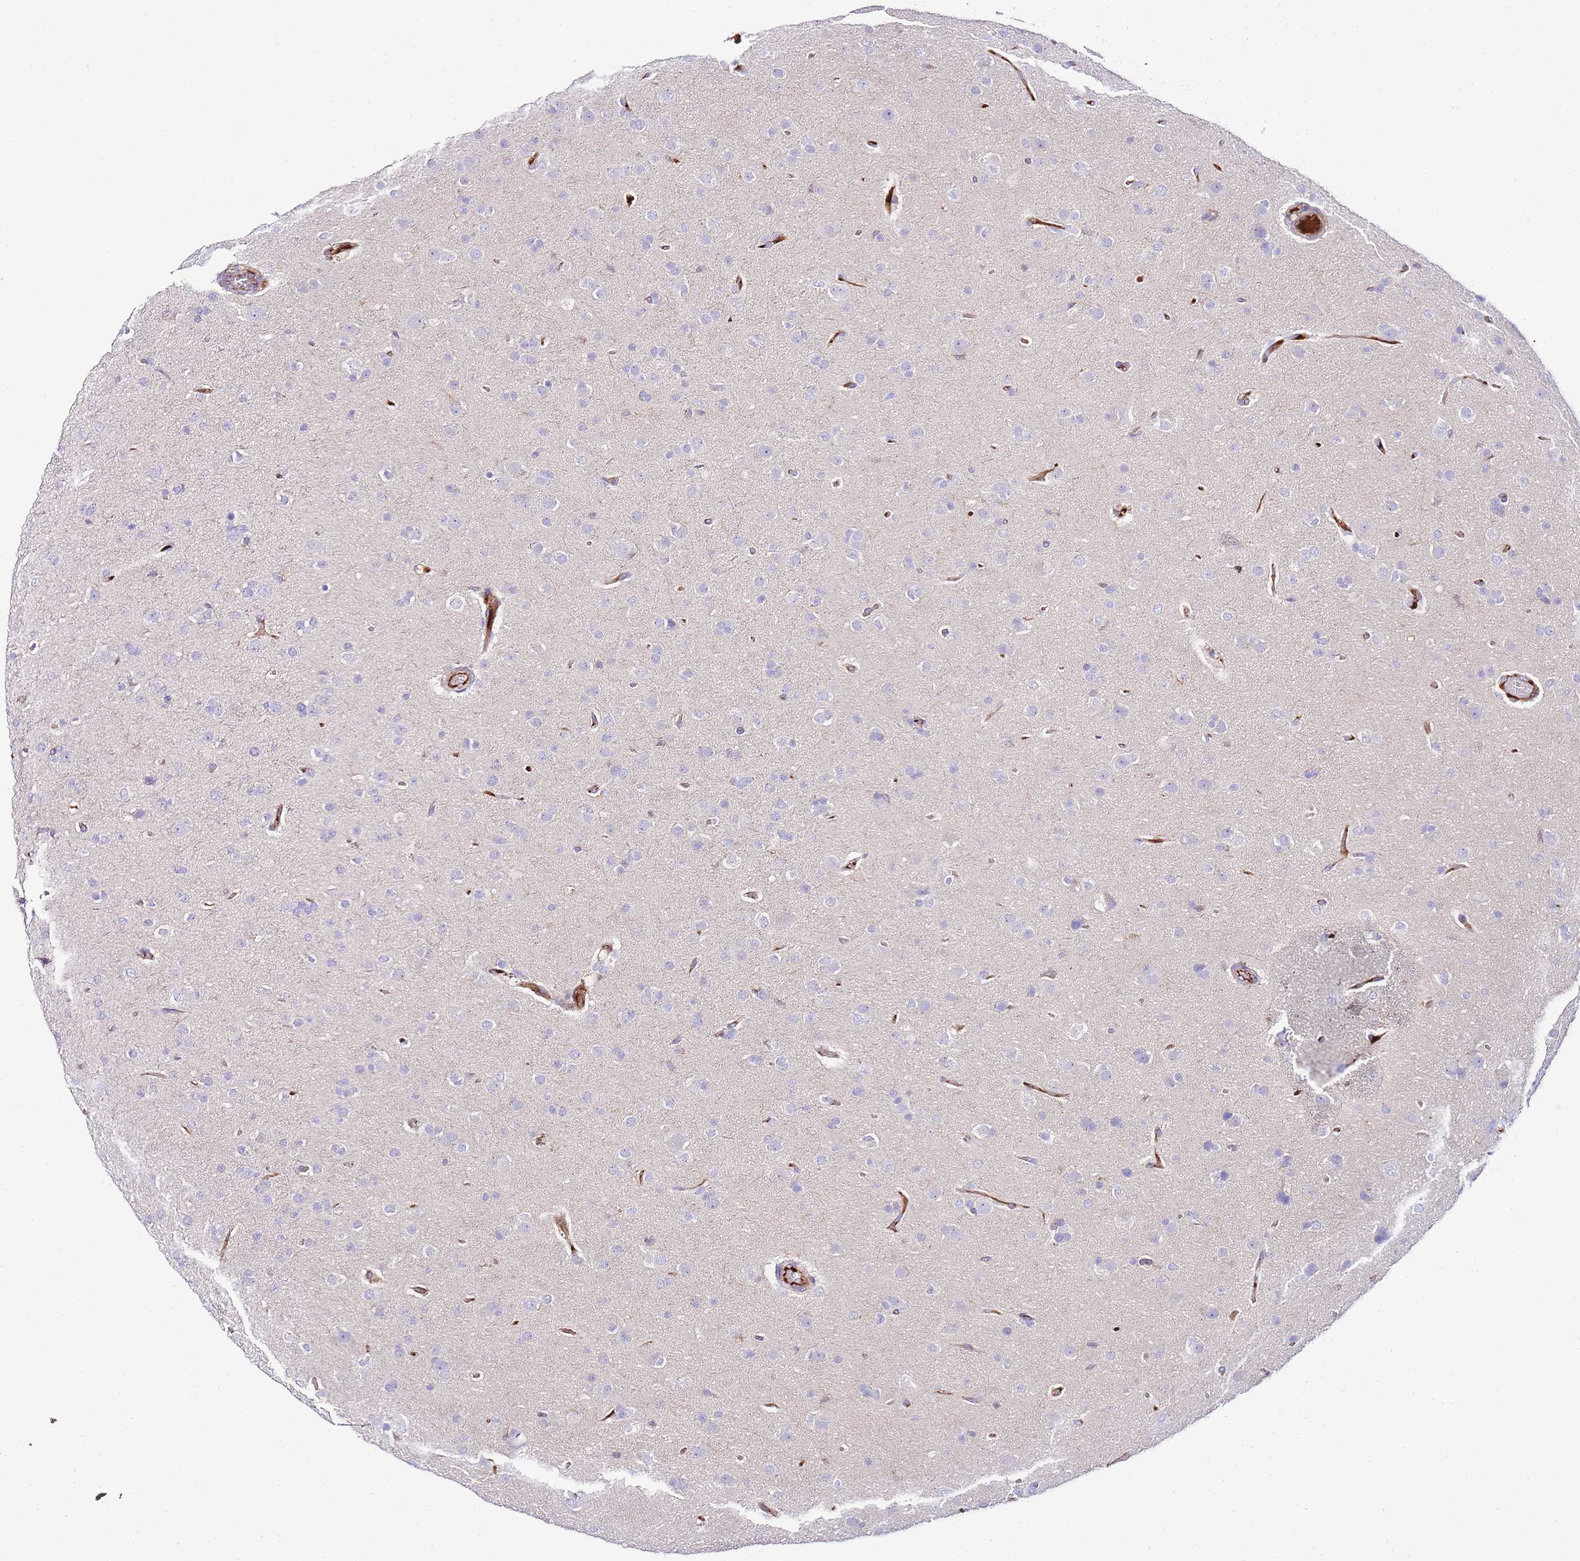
{"staining": {"intensity": "negative", "quantity": "none", "location": "none"}, "tissue": "glioma", "cell_type": "Tumor cells", "image_type": "cancer", "snomed": [{"axis": "morphology", "description": "Glioma, malignant, Low grade"}, {"axis": "topography", "description": "Brain"}], "caption": "This is an immunohistochemistry (IHC) photomicrograph of malignant low-grade glioma. There is no expression in tumor cells.", "gene": "FBN3", "patient": {"sex": "male", "age": 65}}